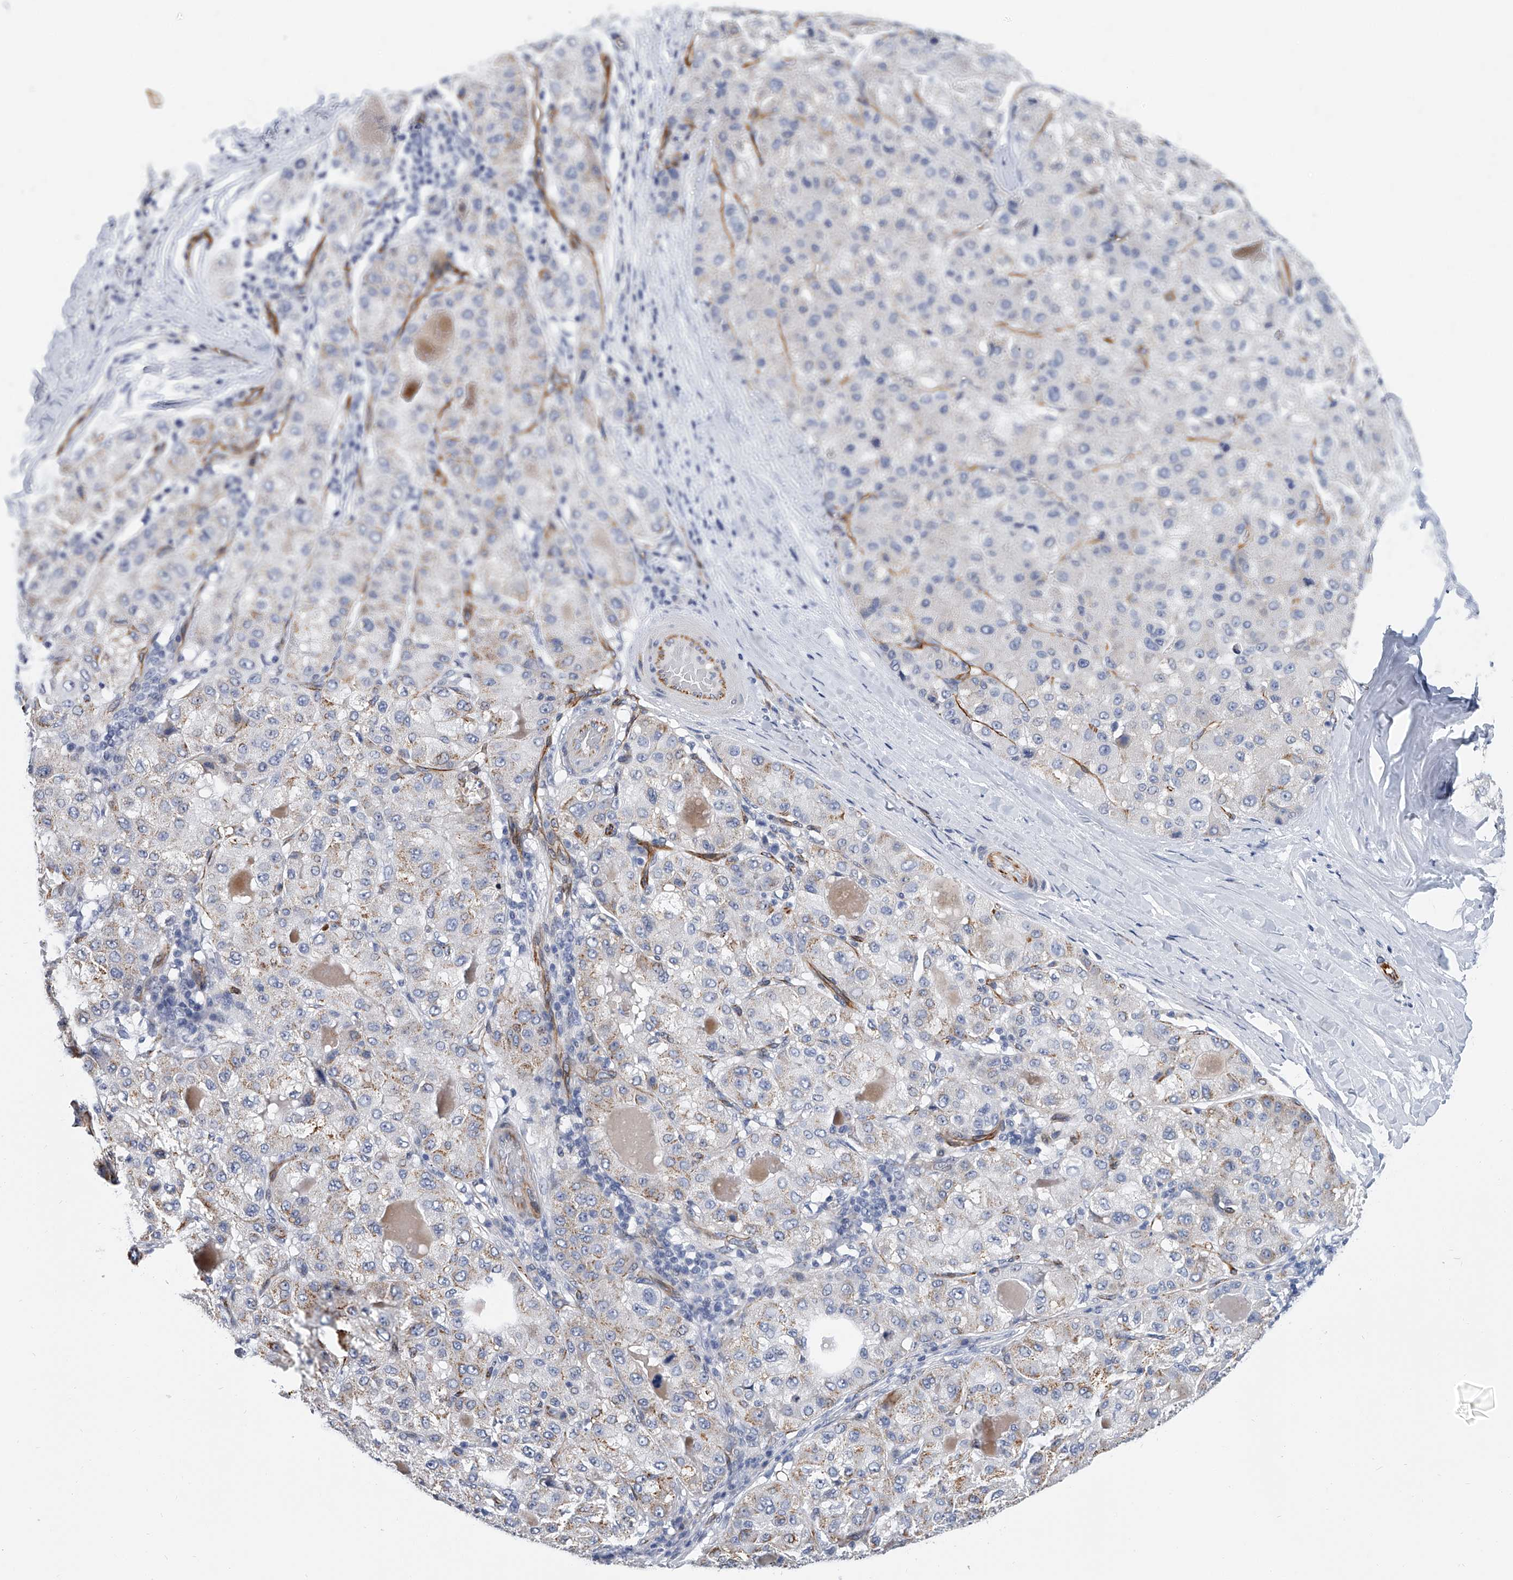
{"staining": {"intensity": "weak", "quantity": "25%-75%", "location": "cytoplasmic/membranous"}, "tissue": "liver cancer", "cell_type": "Tumor cells", "image_type": "cancer", "snomed": [{"axis": "morphology", "description": "Carcinoma, Hepatocellular, NOS"}, {"axis": "topography", "description": "Liver"}], "caption": "Liver hepatocellular carcinoma stained for a protein reveals weak cytoplasmic/membranous positivity in tumor cells. The staining was performed using DAB (3,3'-diaminobenzidine), with brown indicating positive protein expression. Nuclei are stained blue with hematoxylin.", "gene": "KIRREL1", "patient": {"sex": "male", "age": 80}}